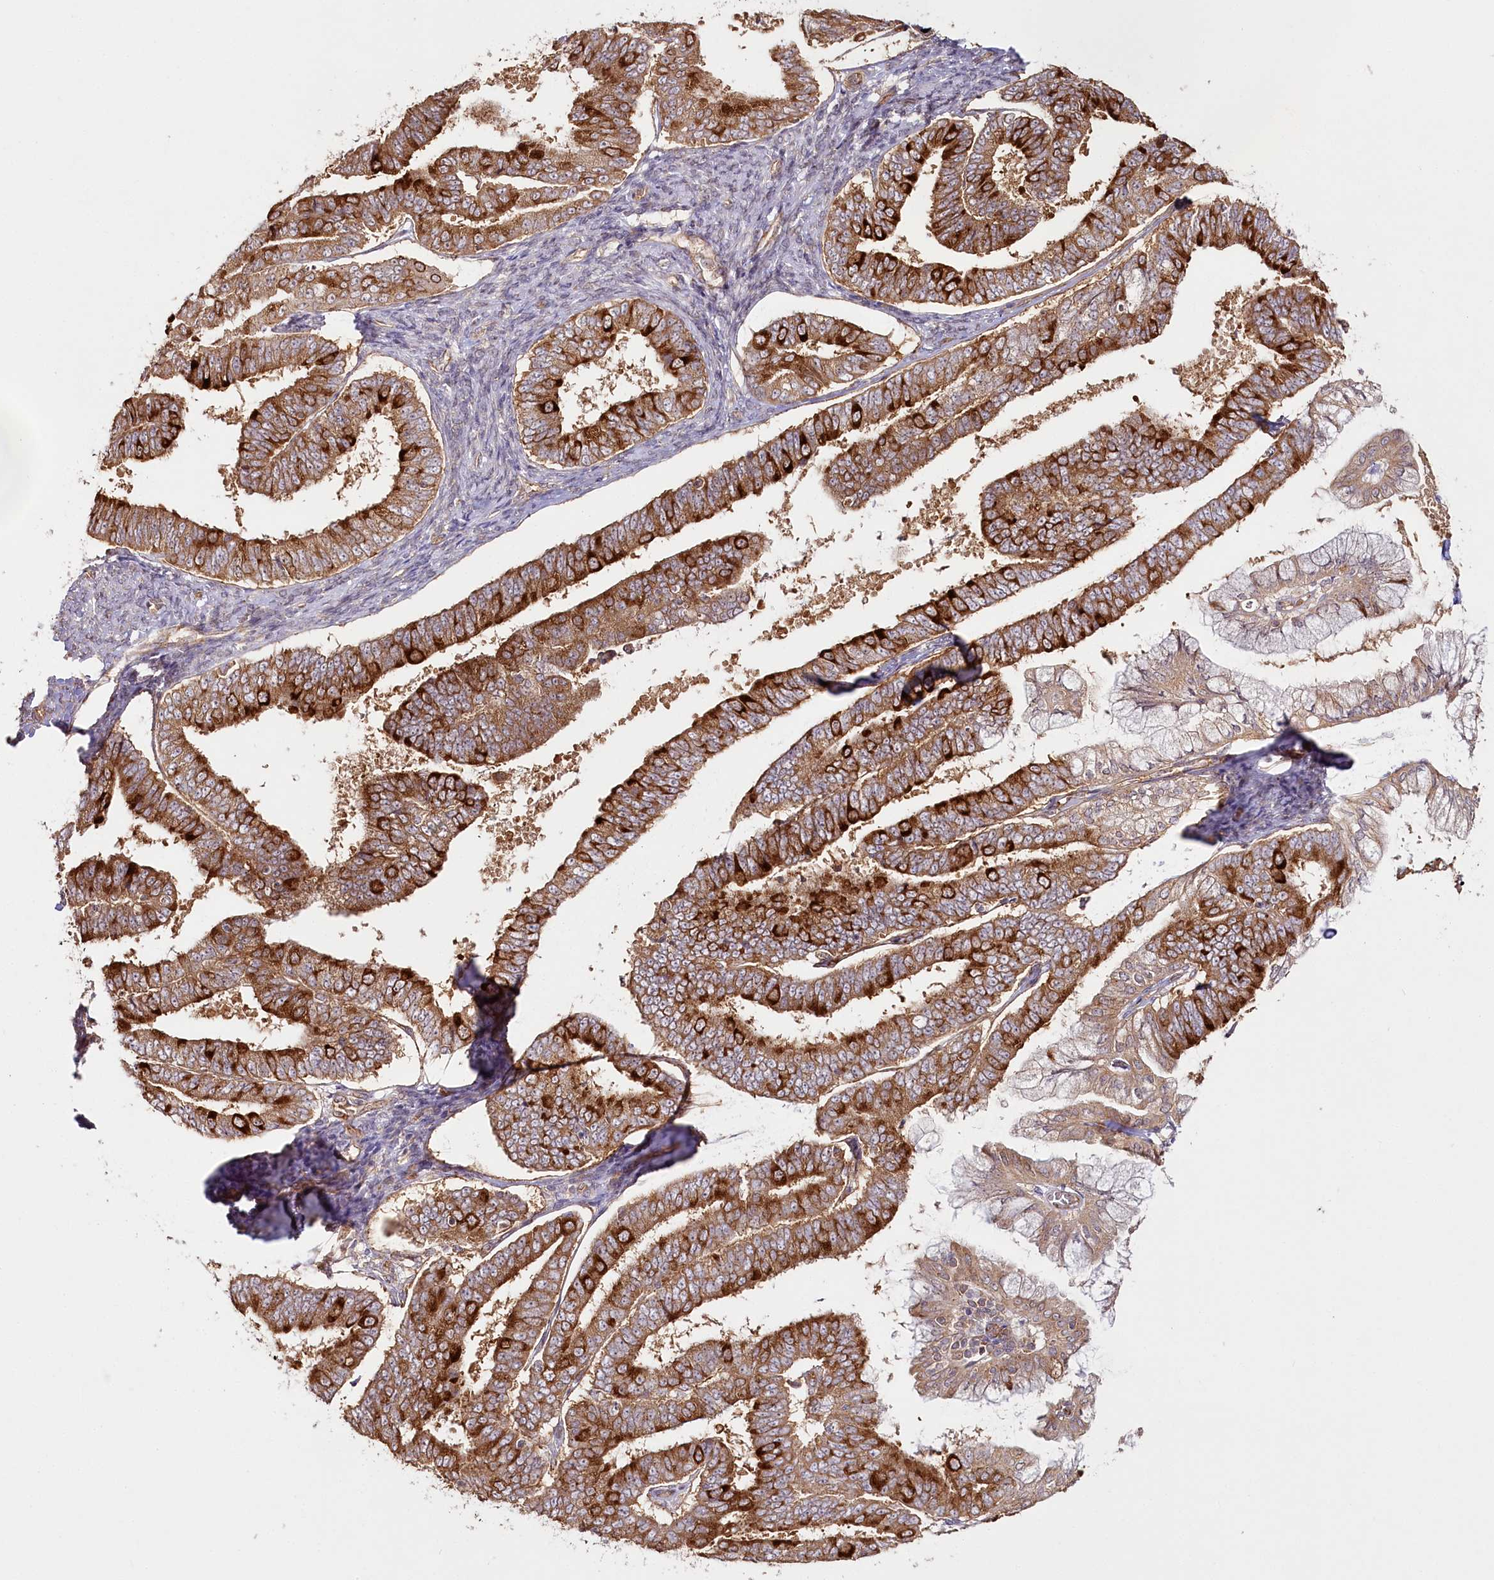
{"staining": {"intensity": "strong", "quantity": ">75%", "location": "cytoplasmic/membranous"}, "tissue": "endometrial cancer", "cell_type": "Tumor cells", "image_type": "cancer", "snomed": [{"axis": "morphology", "description": "Adenocarcinoma, NOS"}, {"axis": "topography", "description": "Endometrium"}], "caption": "High-magnification brightfield microscopy of adenocarcinoma (endometrial) stained with DAB (brown) and counterstained with hematoxylin (blue). tumor cells exhibit strong cytoplasmic/membranous positivity is appreciated in about>75% of cells. Immunohistochemistry (ihc) stains the protein in brown and the nuclei are stained blue.", "gene": "OTUD4", "patient": {"sex": "female", "age": 63}}